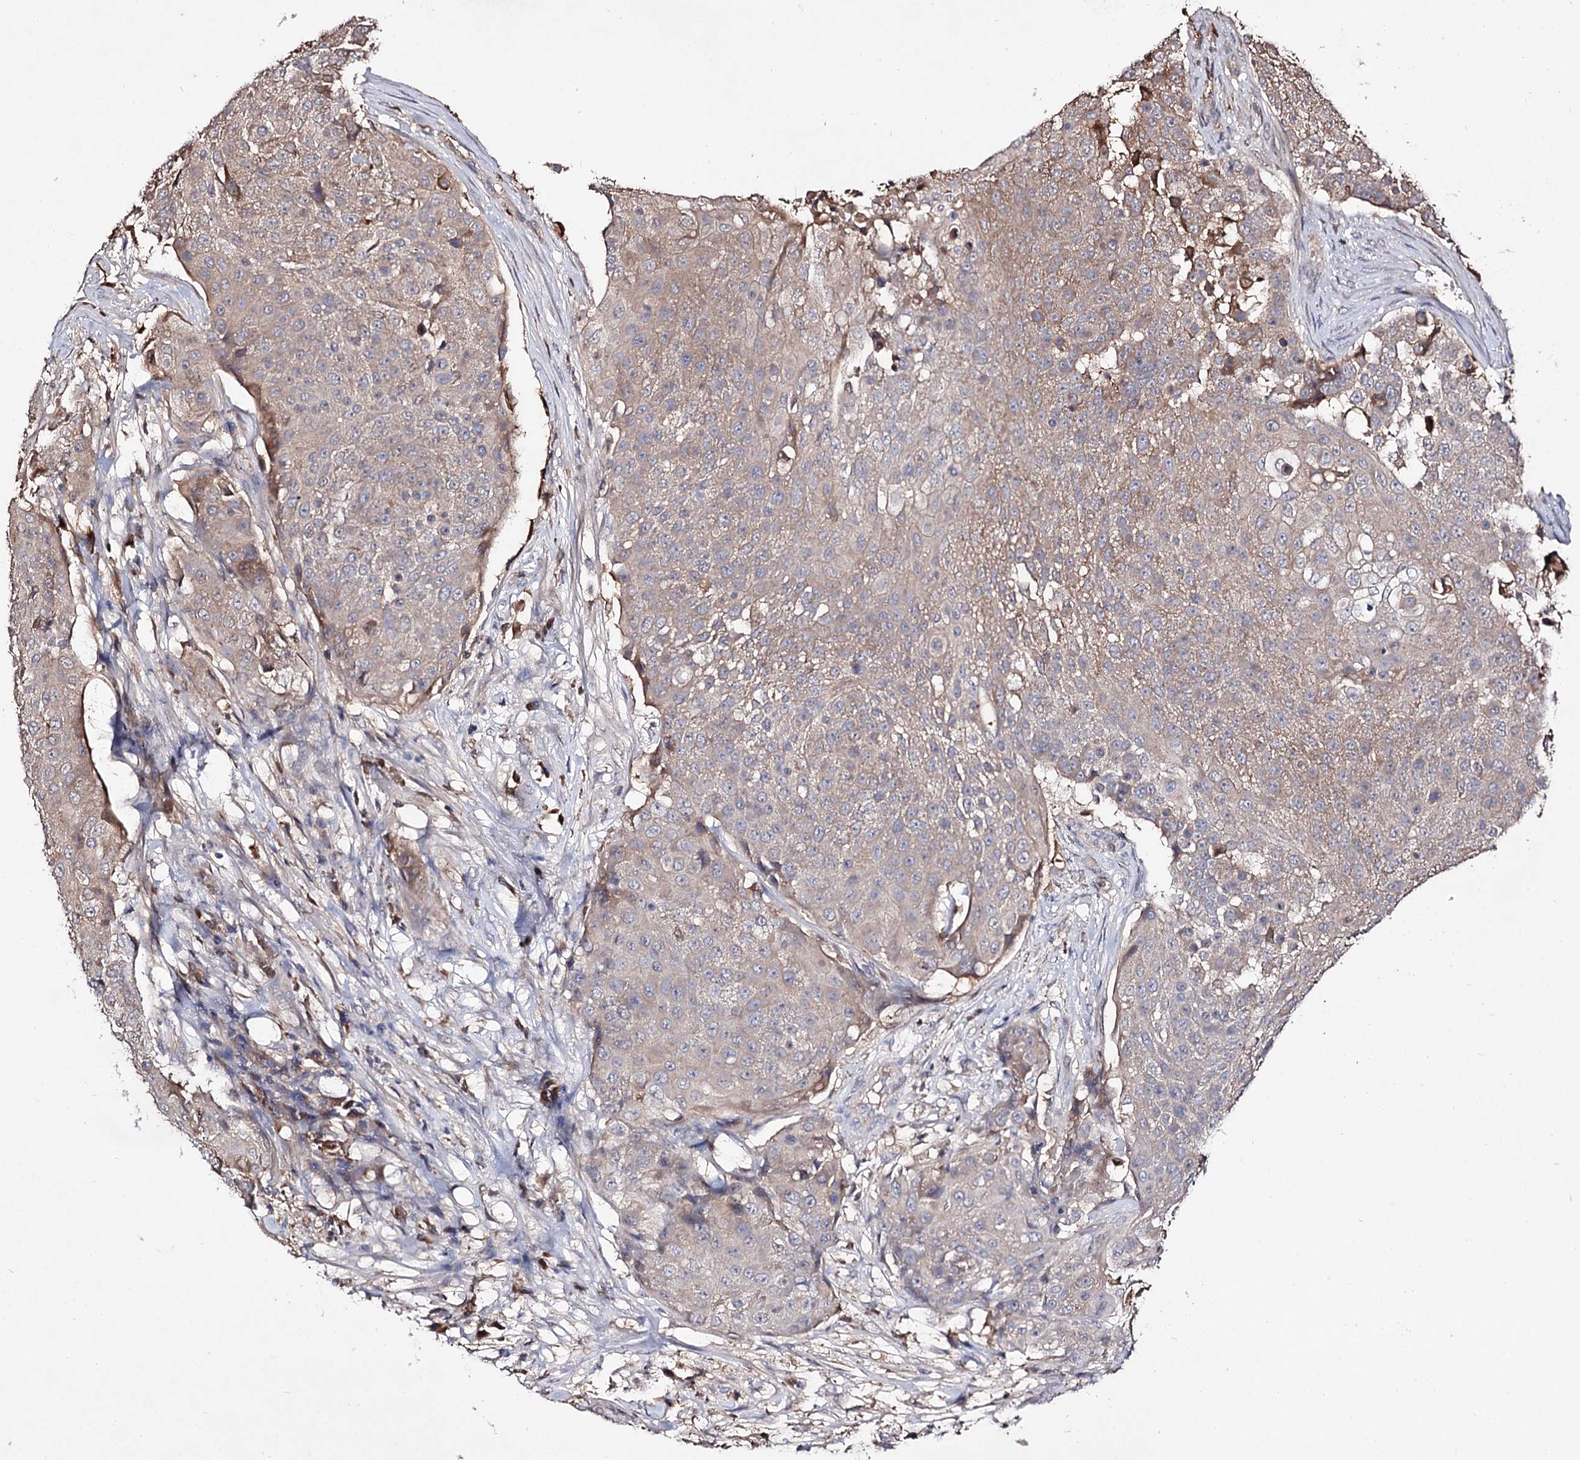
{"staining": {"intensity": "weak", "quantity": "25%-75%", "location": "cytoplasmic/membranous"}, "tissue": "urothelial cancer", "cell_type": "Tumor cells", "image_type": "cancer", "snomed": [{"axis": "morphology", "description": "Urothelial carcinoma, High grade"}, {"axis": "topography", "description": "Urinary bladder"}], "caption": "This image displays urothelial carcinoma (high-grade) stained with immunohistochemistry to label a protein in brown. The cytoplasmic/membranous of tumor cells show weak positivity for the protein. Nuclei are counter-stained blue.", "gene": "ARFIP2", "patient": {"sex": "female", "age": 63}}